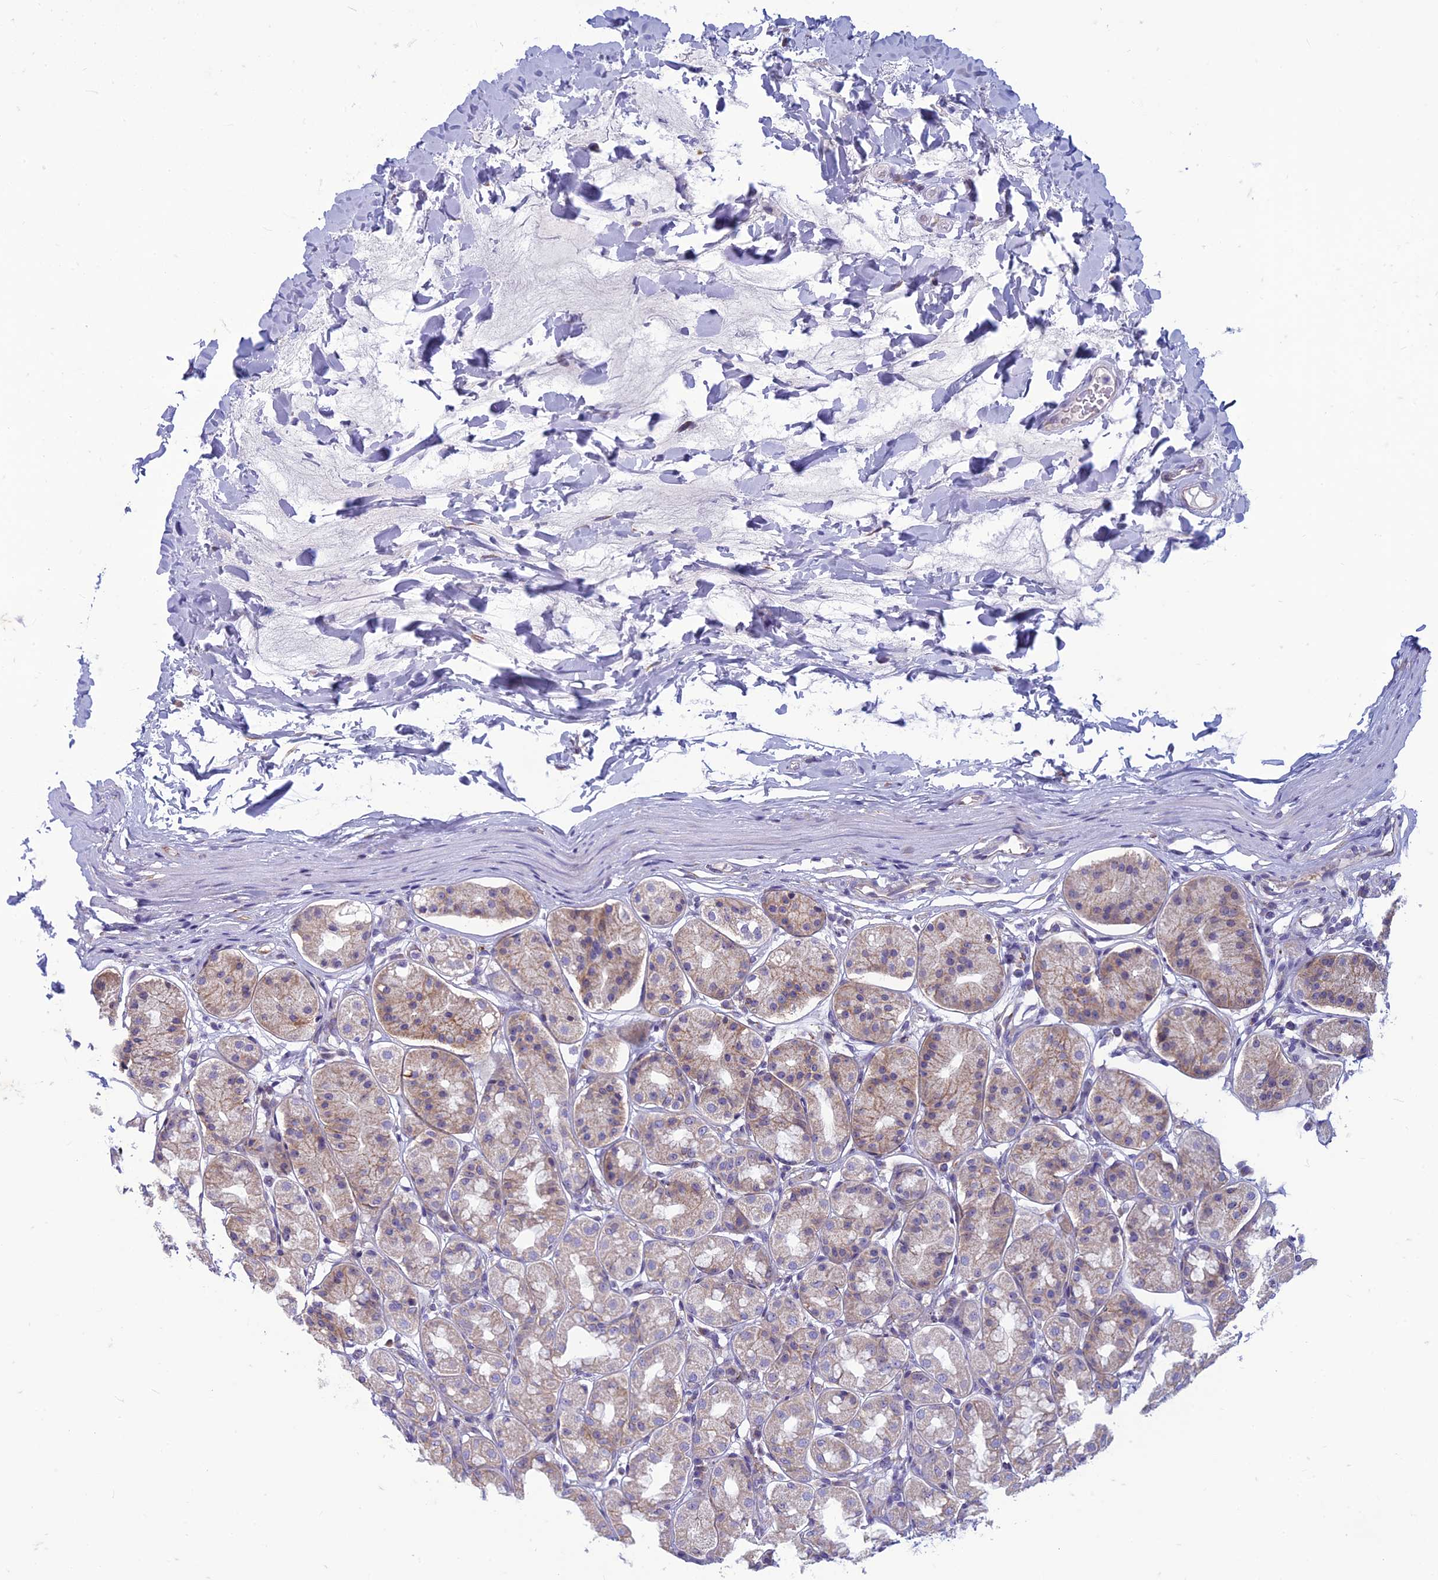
{"staining": {"intensity": "weak", "quantity": "25%-75%", "location": "cytoplasmic/membranous"}, "tissue": "stomach", "cell_type": "Glandular cells", "image_type": "normal", "snomed": [{"axis": "morphology", "description": "Normal tissue, NOS"}, {"axis": "topography", "description": "Stomach"}, {"axis": "topography", "description": "Stomach, lower"}], "caption": "This is an image of immunohistochemistry (IHC) staining of benign stomach, which shows weak expression in the cytoplasmic/membranous of glandular cells.", "gene": "CENATAC", "patient": {"sex": "female", "age": 56}}